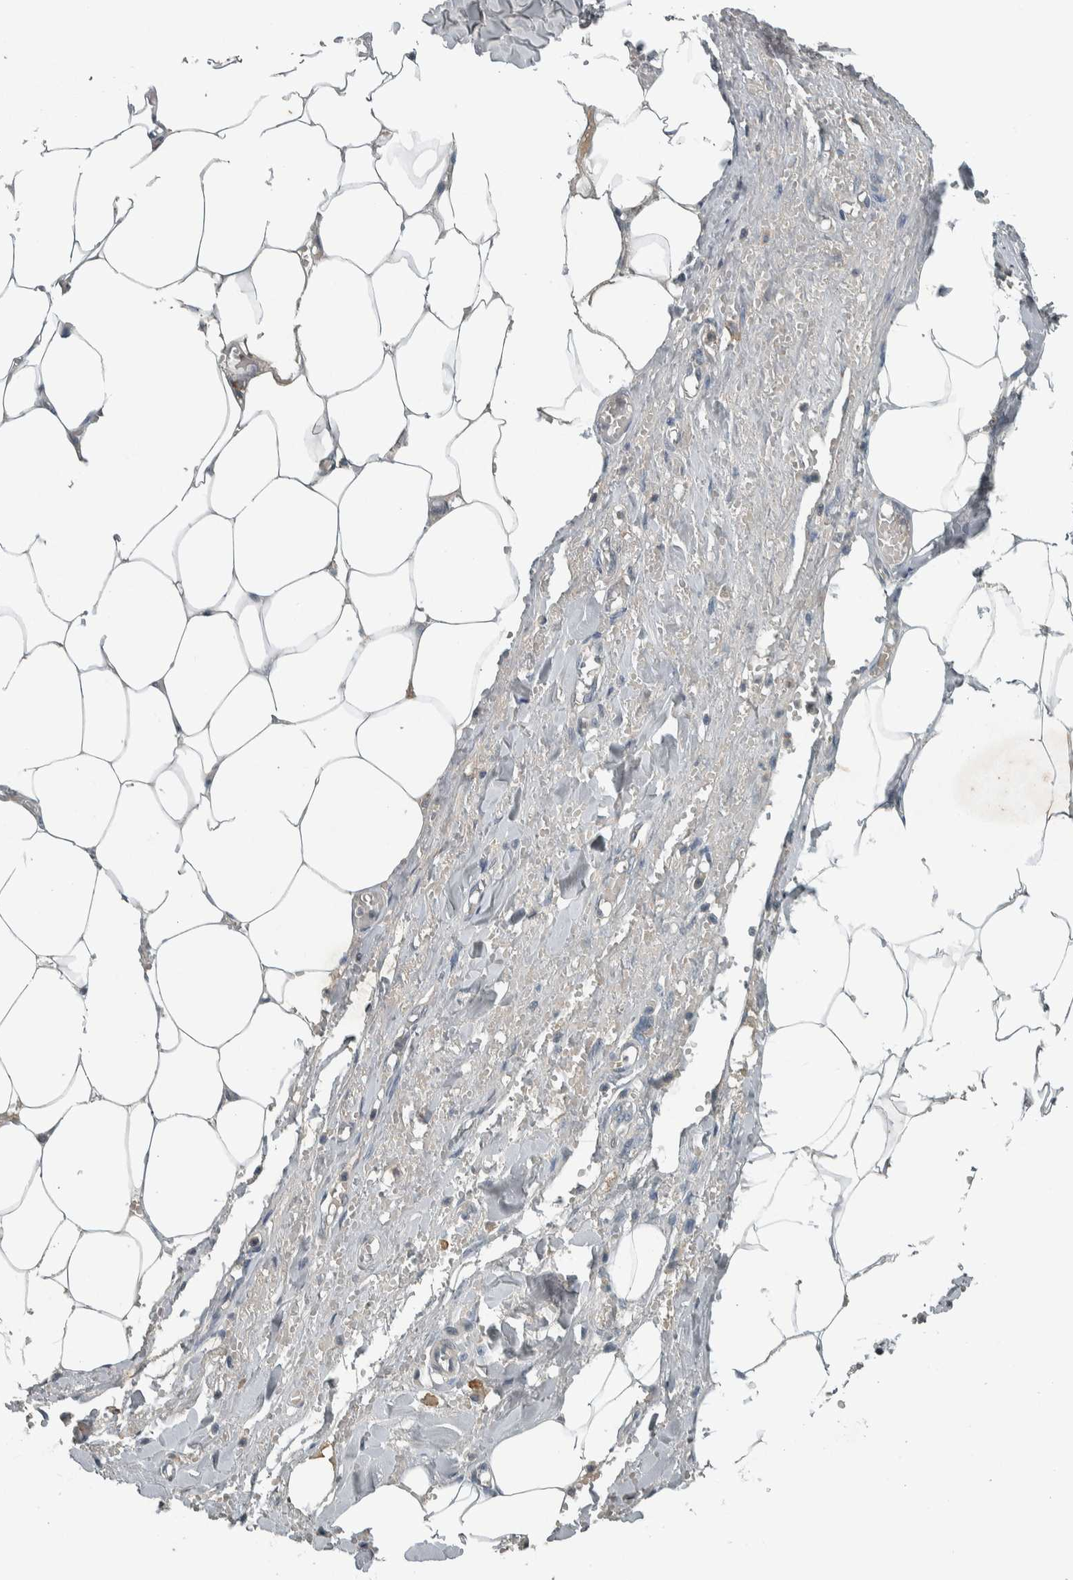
{"staining": {"intensity": "negative", "quantity": "none", "location": "none"}, "tissue": "adipose tissue", "cell_type": "Adipocytes", "image_type": "normal", "snomed": [{"axis": "morphology", "description": "Normal tissue, NOS"}, {"axis": "topography", "description": "Soft tissue"}, {"axis": "topography", "description": "Vascular tissue"}], "caption": "This is an immunohistochemistry (IHC) micrograph of unremarkable adipose tissue. There is no expression in adipocytes.", "gene": "CLCN2", "patient": {"sex": "female", "age": 35}}